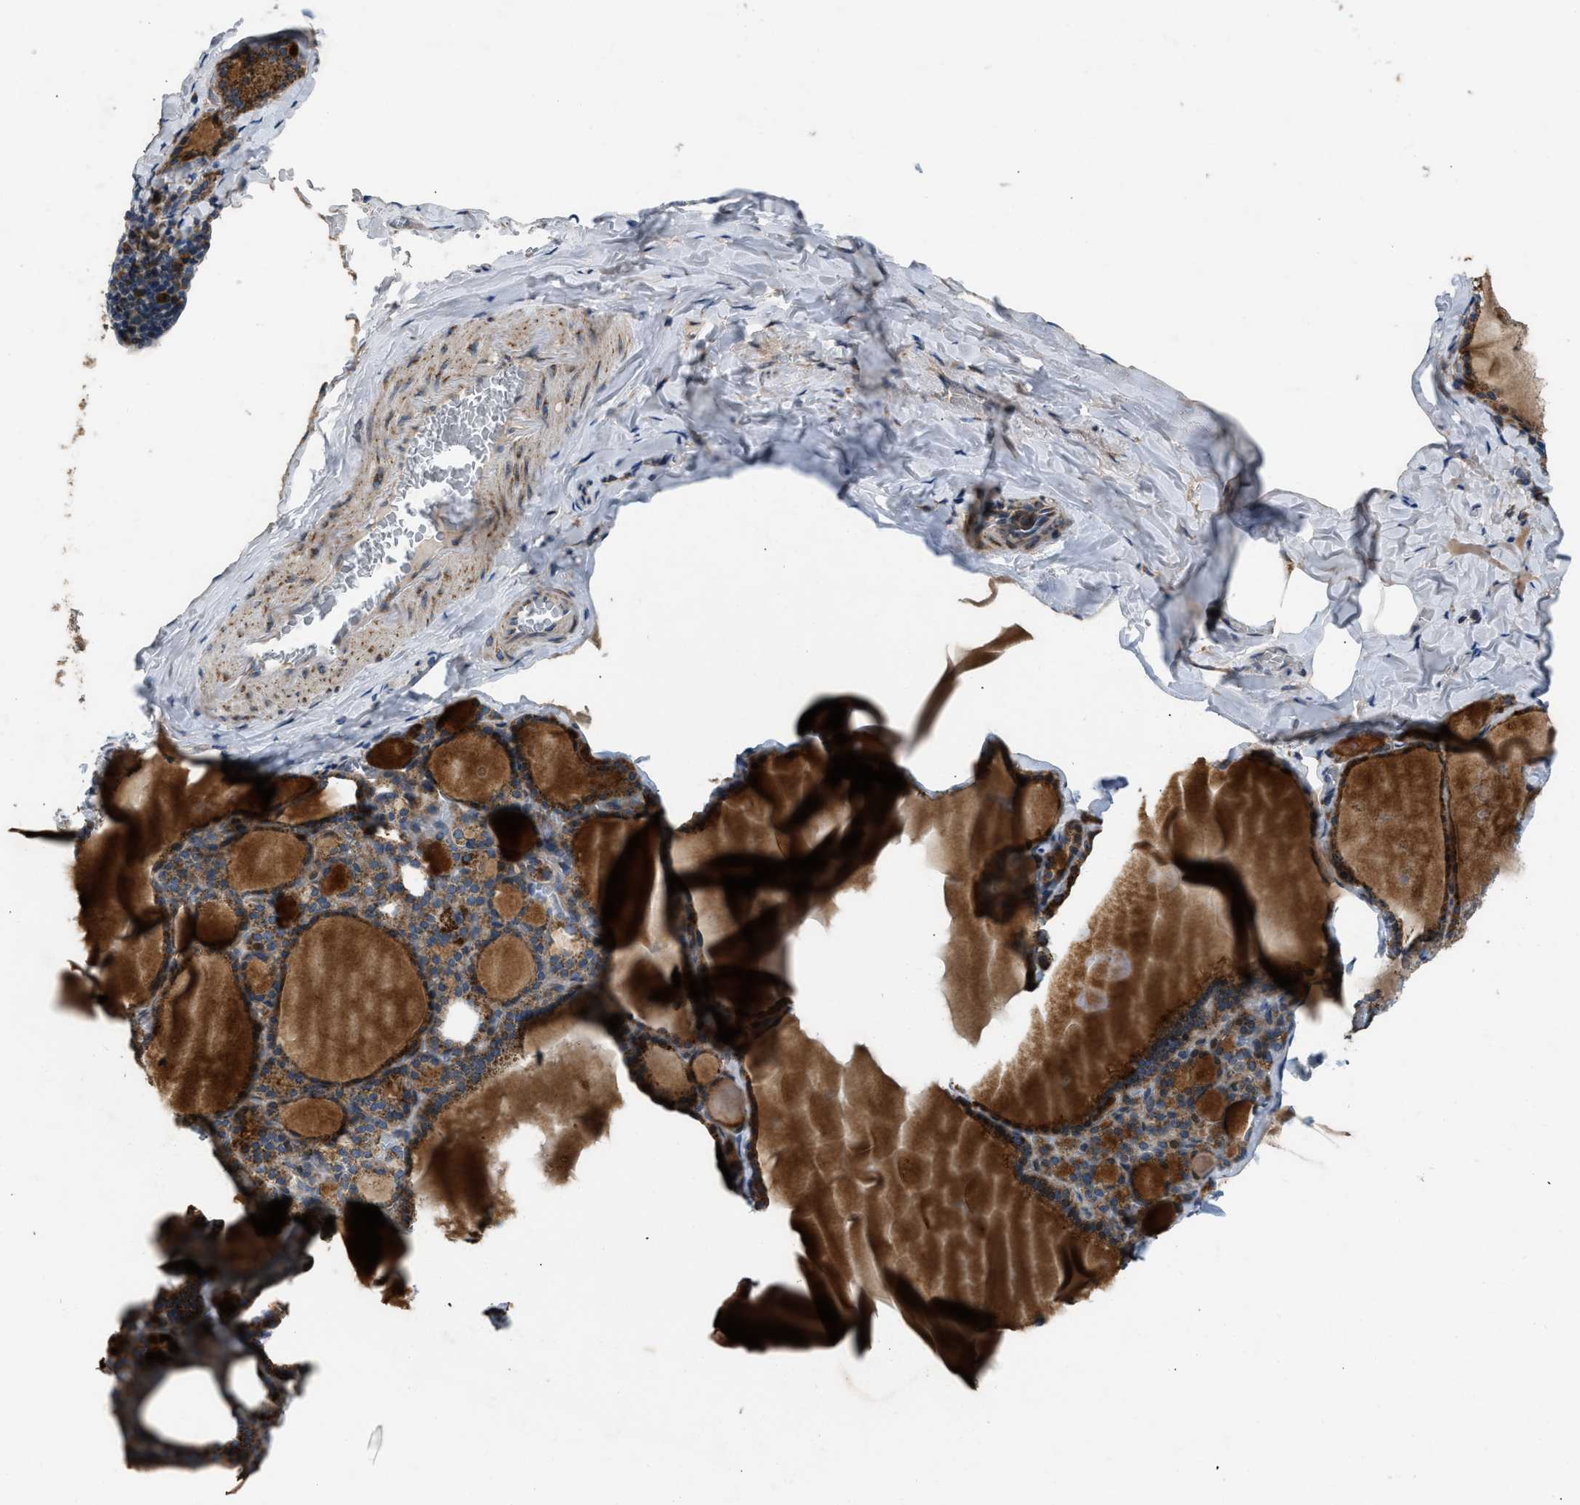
{"staining": {"intensity": "strong", "quantity": ">75%", "location": "cytoplasmic/membranous"}, "tissue": "thyroid gland", "cell_type": "Glandular cells", "image_type": "normal", "snomed": [{"axis": "morphology", "description": "Normal tissue, NOS"}, {"axis": "topography", "description": "Thyroid gland"}], "caption": "Protein expression analysis of benign human thyroid gland reveals strong cytoplasmic/membranous positivity in approximately >75% of glandular cells. Nuclei are stained in blue.", "gene": "TMEM150A", "patient": {"sex": "male", "age": 56}}